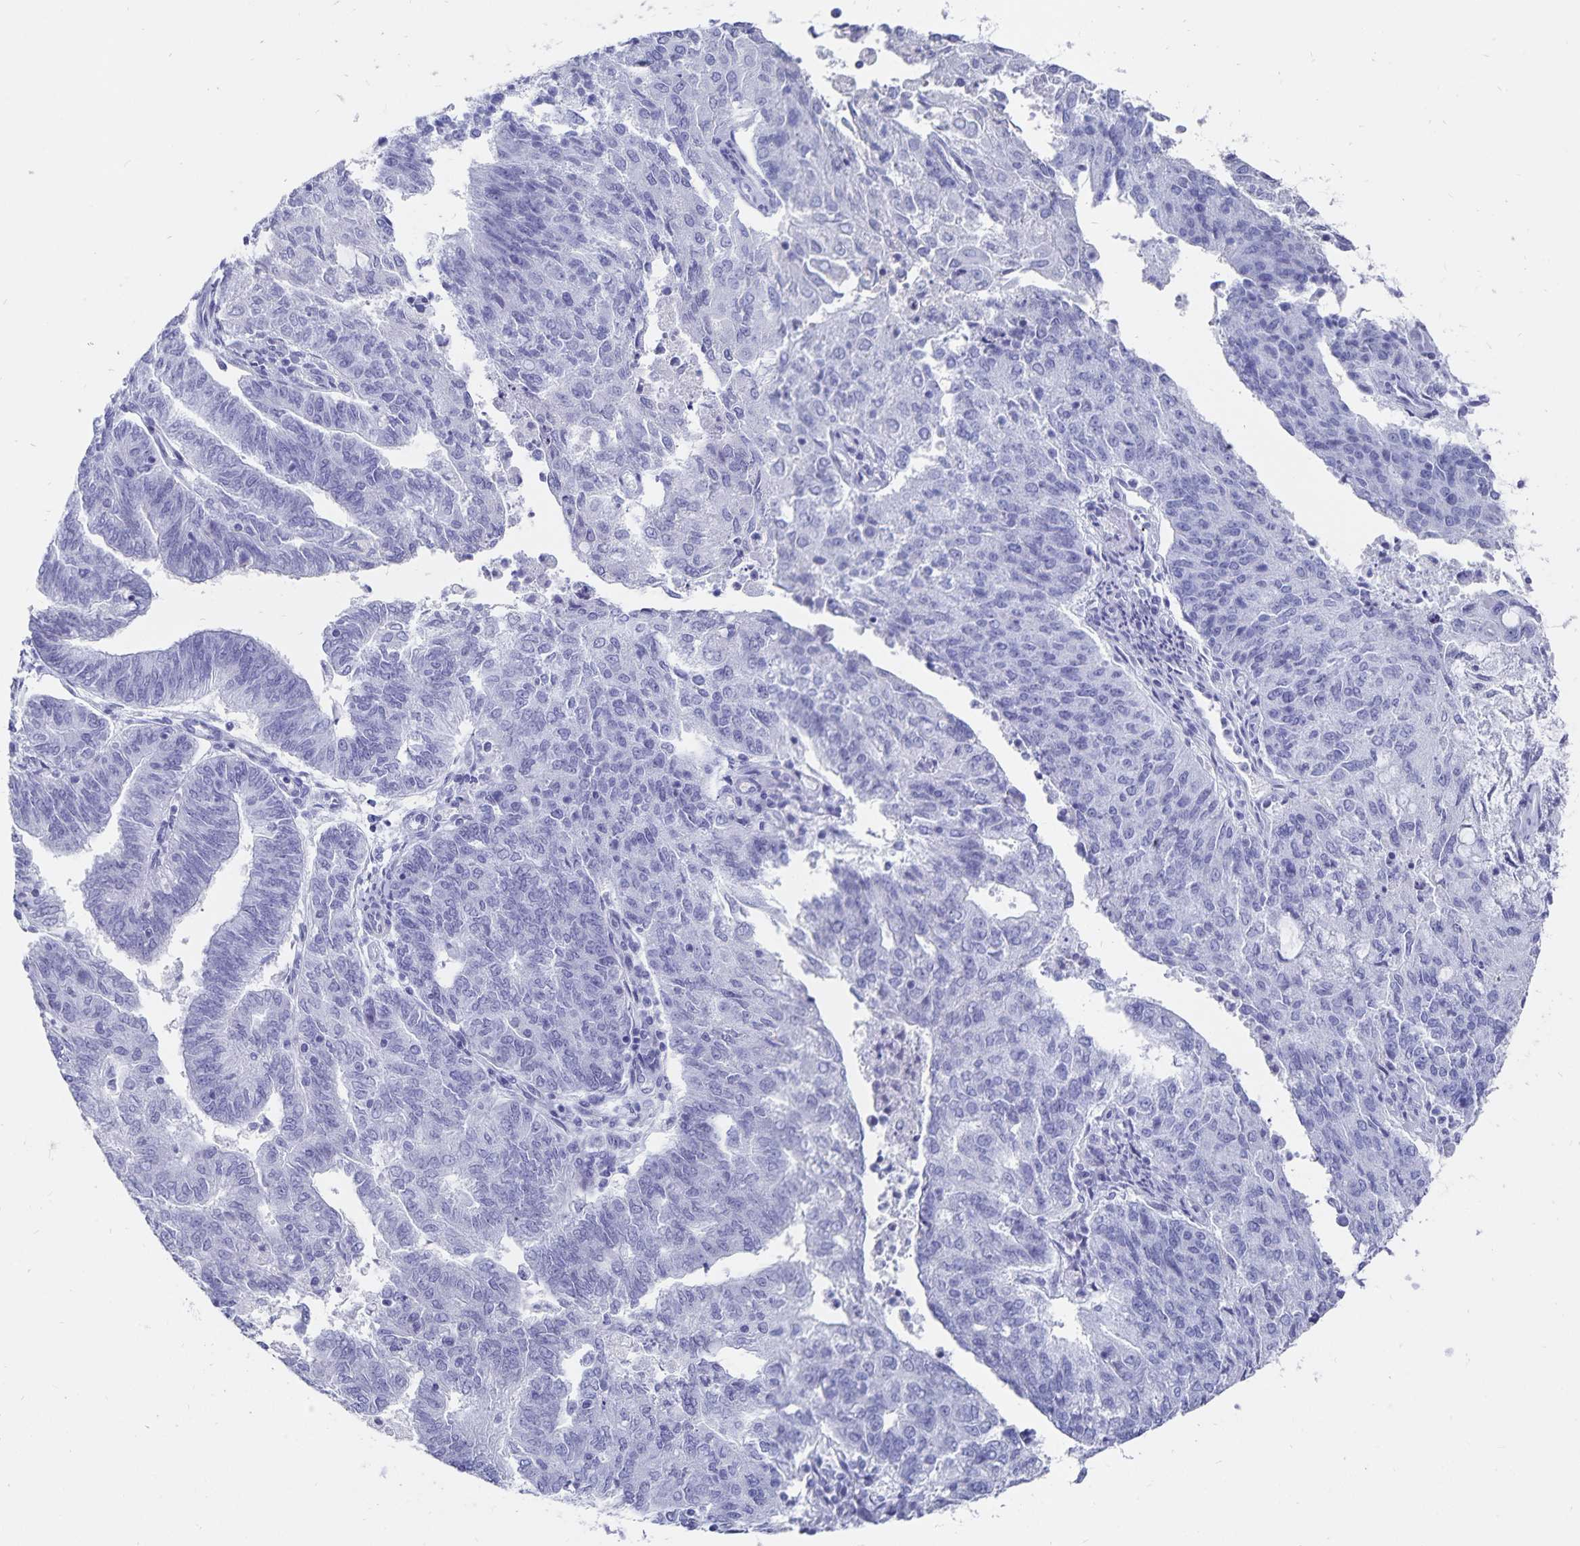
{"staining": {"intensity": "negative", "quantity": "none", "location": "none"}, "tissue": "endometrial cancer", "cell_type": "Tumor cells", "image_type": "cancer", "snomed": [{"axis": "morphology", "description": "Adenocarcinoma, NOS"}, {"axis": "topography", "description": "Endometrium"}], "caption": "Tumor cells show no significant staining in endometrial adenocarcinoma. The staining is performed using DAB (3,3'-diaminobenzidine) brown chromogen with nuclei counter-stained in using hematoxylin.", "gene": "ADH1A", "patient": {"sex": "female", "age": 82}}